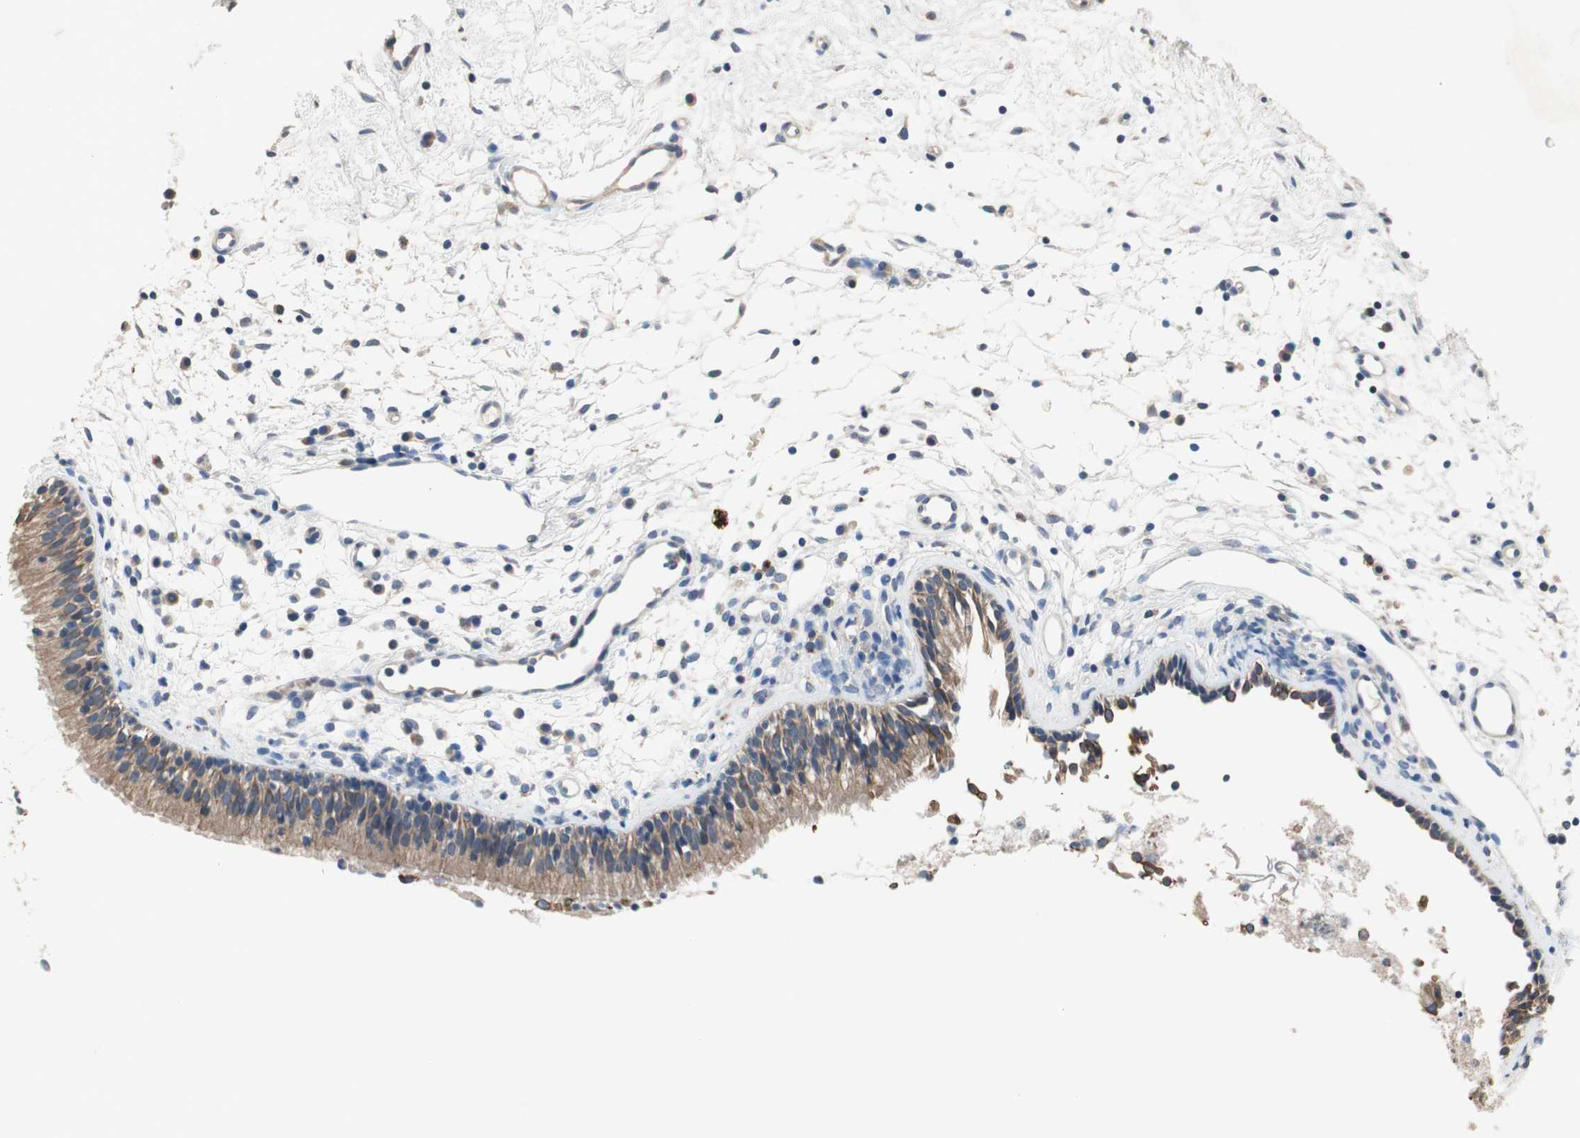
{"staining": {"intensity": "moderate", "quantity": ">75%", "location": "cytoplasmic/membranous"}, "tissue": "nasopharynx", "cell_type": "Respiratory epithelial cells", "image_type": "normal", "snomed": [{"axis": "morphology", "description": "Normal tissue, NOS"}, {"axis": "topography", "description": "Nasopharynx"}], "caption": "Respiratory epithelial cells display moderate cytoplasmic/membranous staining in about >75% of cells in normal nasopharynx.", "gene": "ADAP1", "patient": {"sex": "male", "age": 21}}